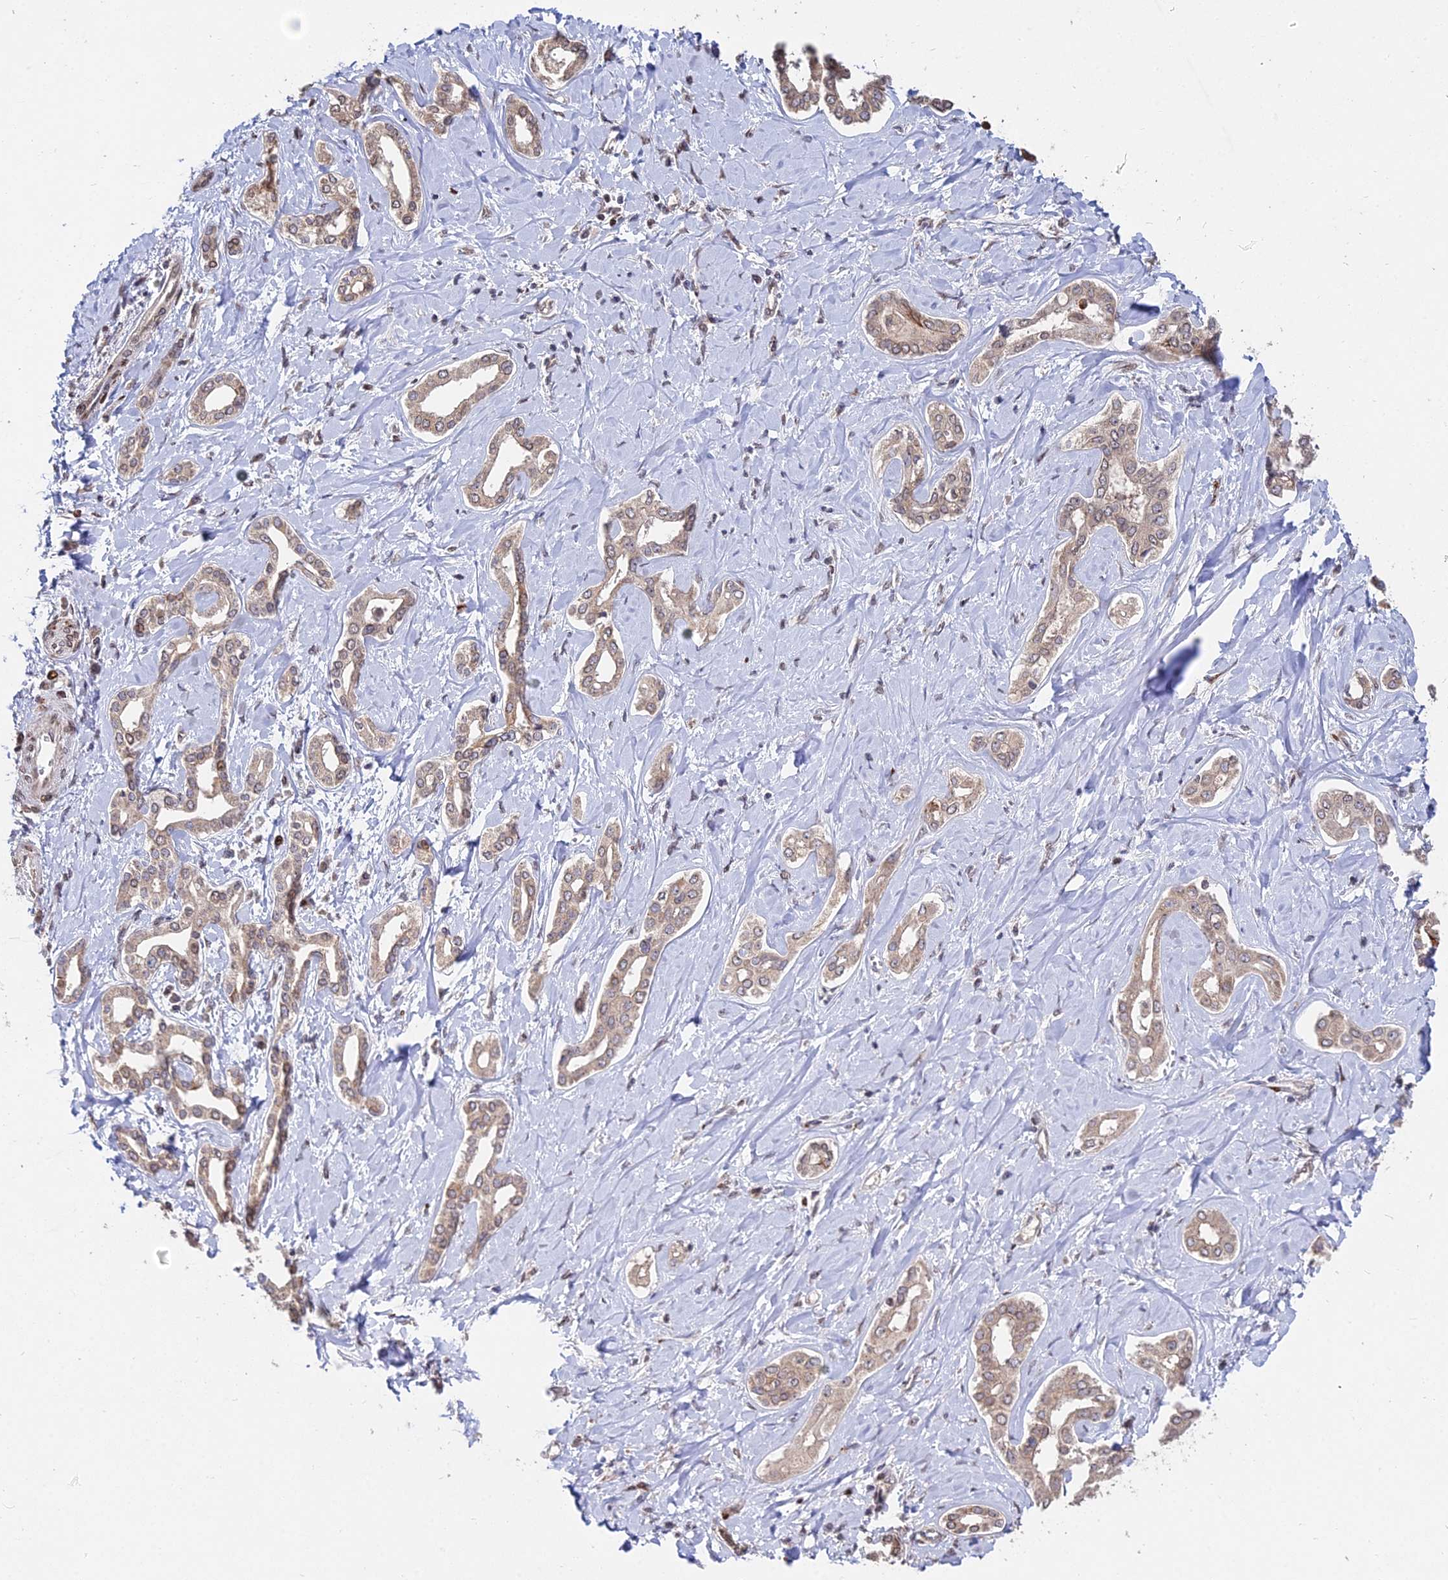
{"staining": {"intensity": "strong", "quantity": "<25%", "location": "cytoplasmic/membranous"}, "tissue": "liver cancer", "cell_type": "Tumor cells", "image_type": "cancer", "snomed": [{"axis": "morphology", "description": "Cholangiocarcinoma"}, {"axis": "topography", "description": "Liver"}], "caption": "Protein staining by IHC shows strong cytoplasmic/membranous expression in approximately <25% of tumor cells in liver cholangiocarcinoma.", "gene": "RBMS2", "patient": {"sex": "female", "age": 77}}